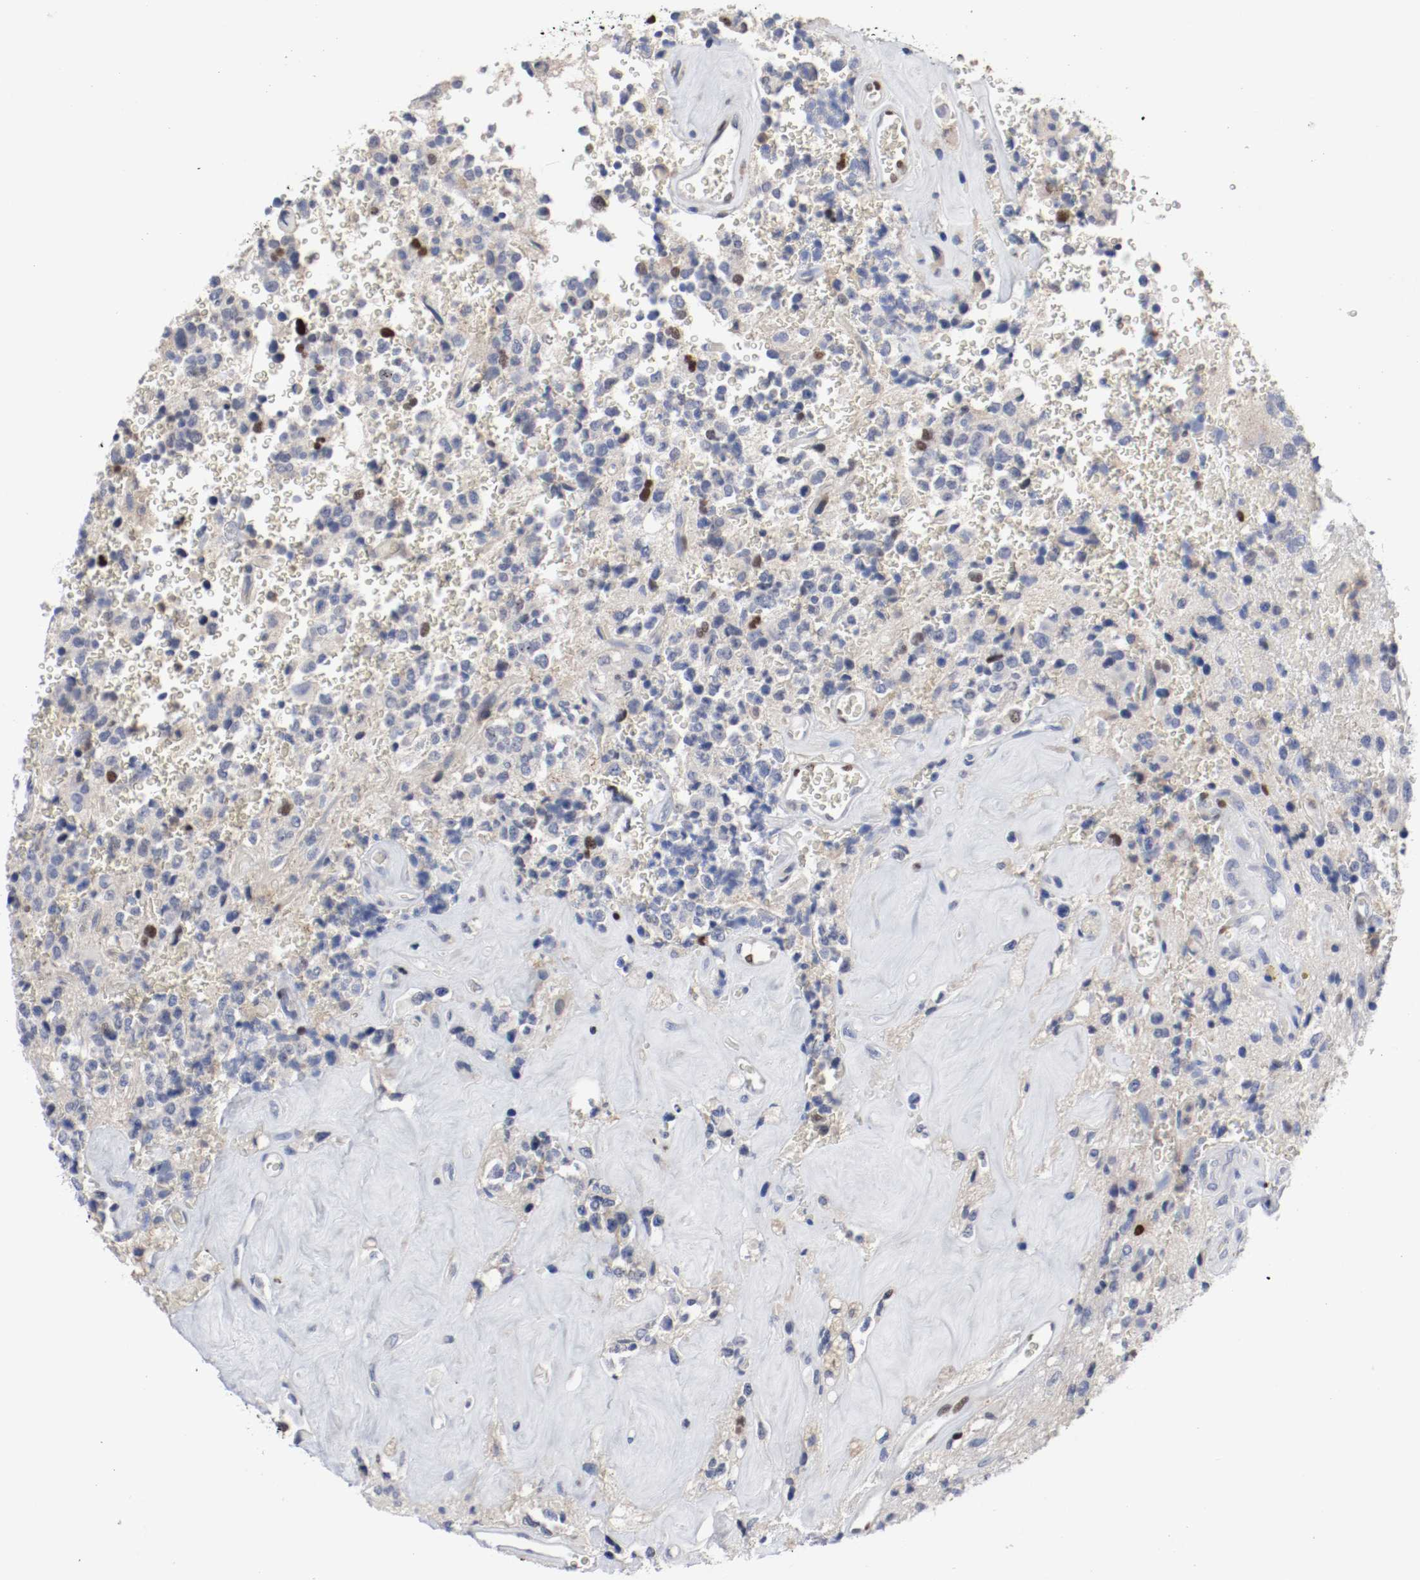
{"staining": {"intensity": "weak", "quantity": "<25%", "location": "nuclear"}, "tissue": "glioma", "cell_type": "Tumor cells", "image_type": "cancer", "snomed": [{"axis": "morphology", "description": "Glioma, malignant, High grade"}, {"axis": "topography", "description": "pancreas cauda"}], "caption": "Immunohistochemical staining of human glioma exhibits no significant positivity in tumor cells.", "gene": "MCM6", "patient": {"sex": "male", "age": 60}}